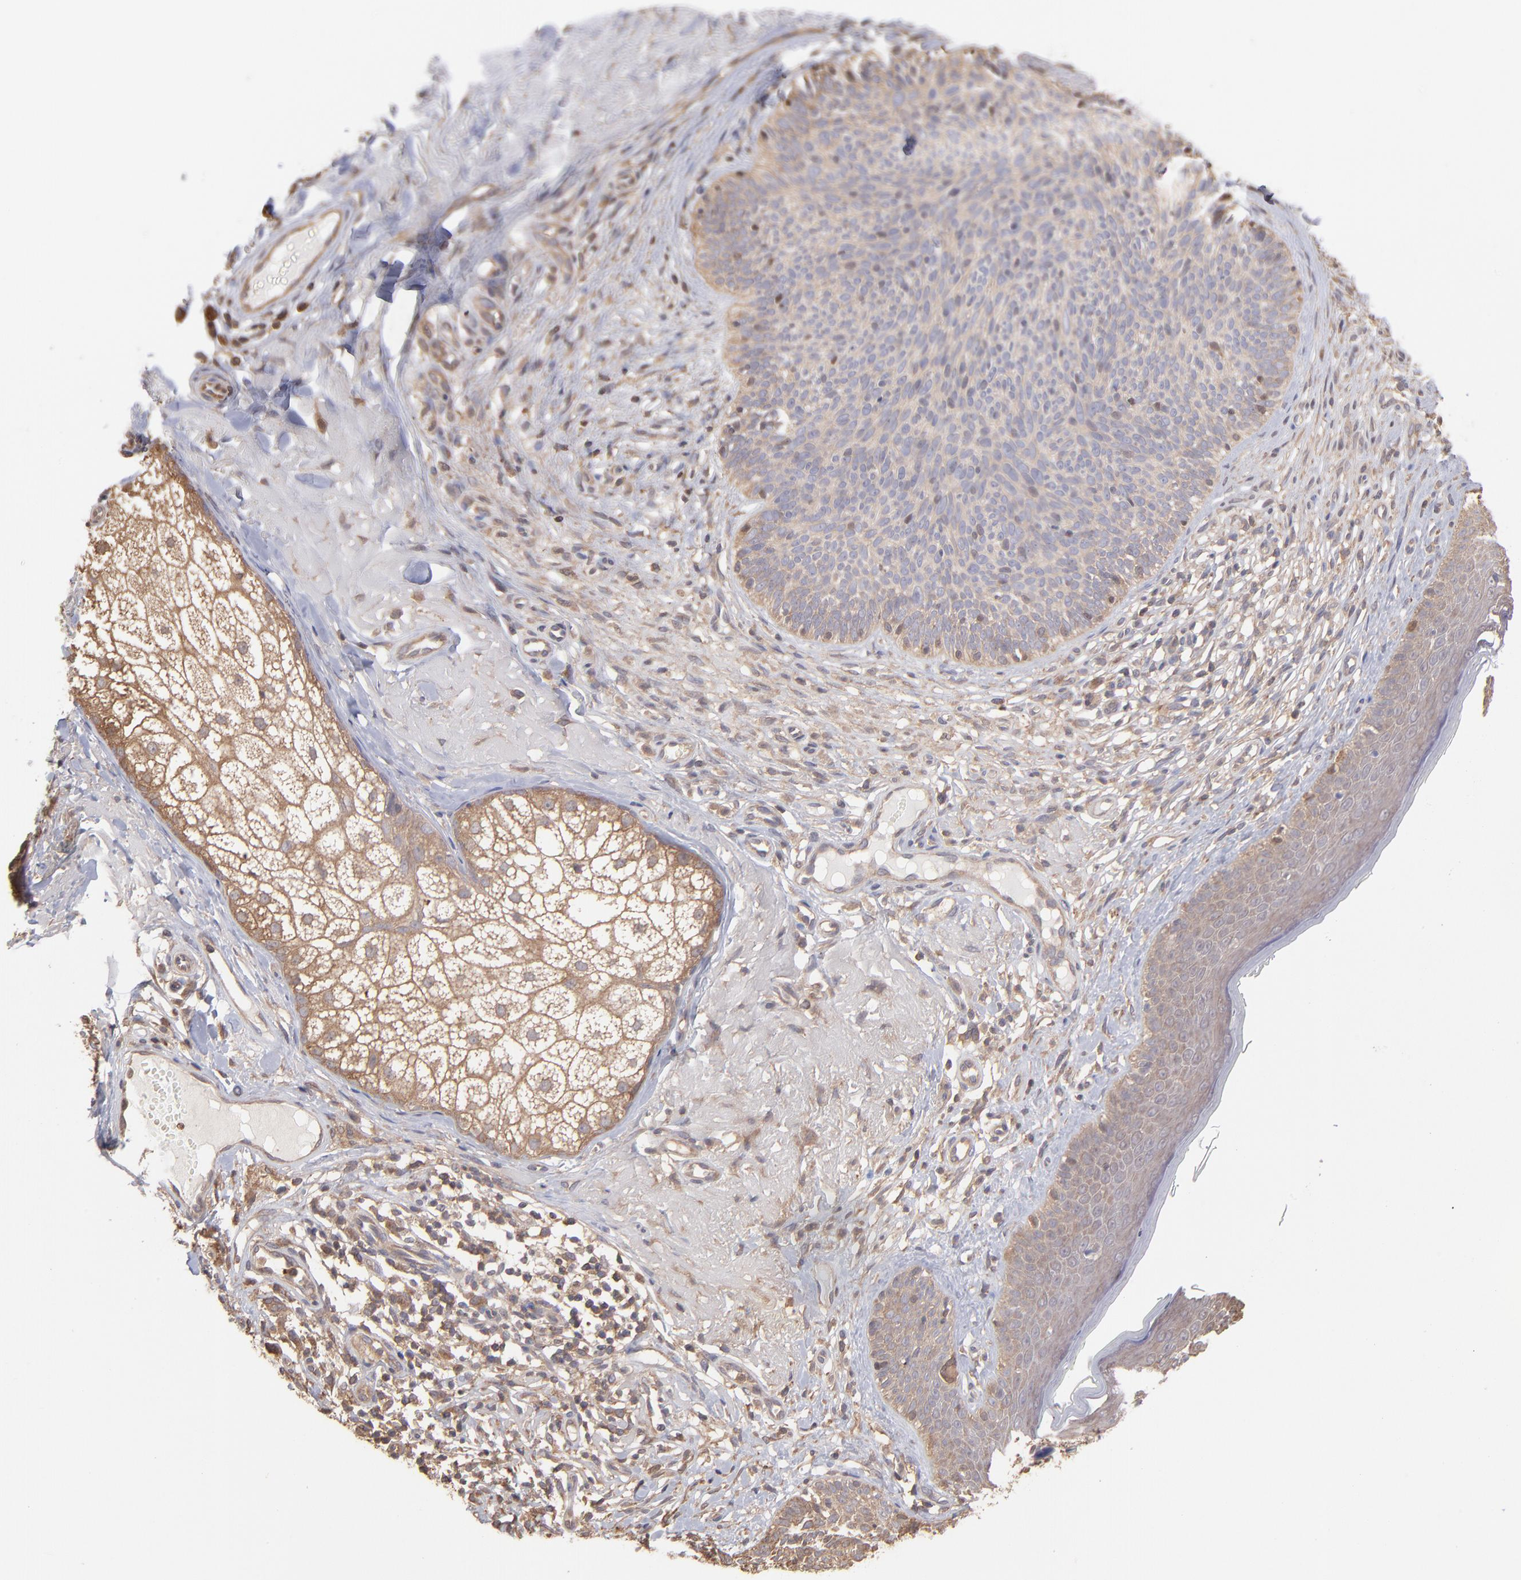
{"staining": {"intensity": "moderate", "quantity": "25%-75%", "location": "cytoplasmic/membranous"}, "tissue": "skin cancer", "cell_type": "Tumor cells", "image_type": "cancer", "snomed": [{"axis": "morphology", "description": "Basal cell carcinoma"}, {"axis": "topography", "description": "Skin"}], "caption": "Tumor cells reveal moderate cytoplasmic/membranous positivity in approximately 25%-75% of cells in skin cancer (basal cell carcinoma).", "gene": "MAP2K2", "patient": {"sex": "male", "age": 74}}